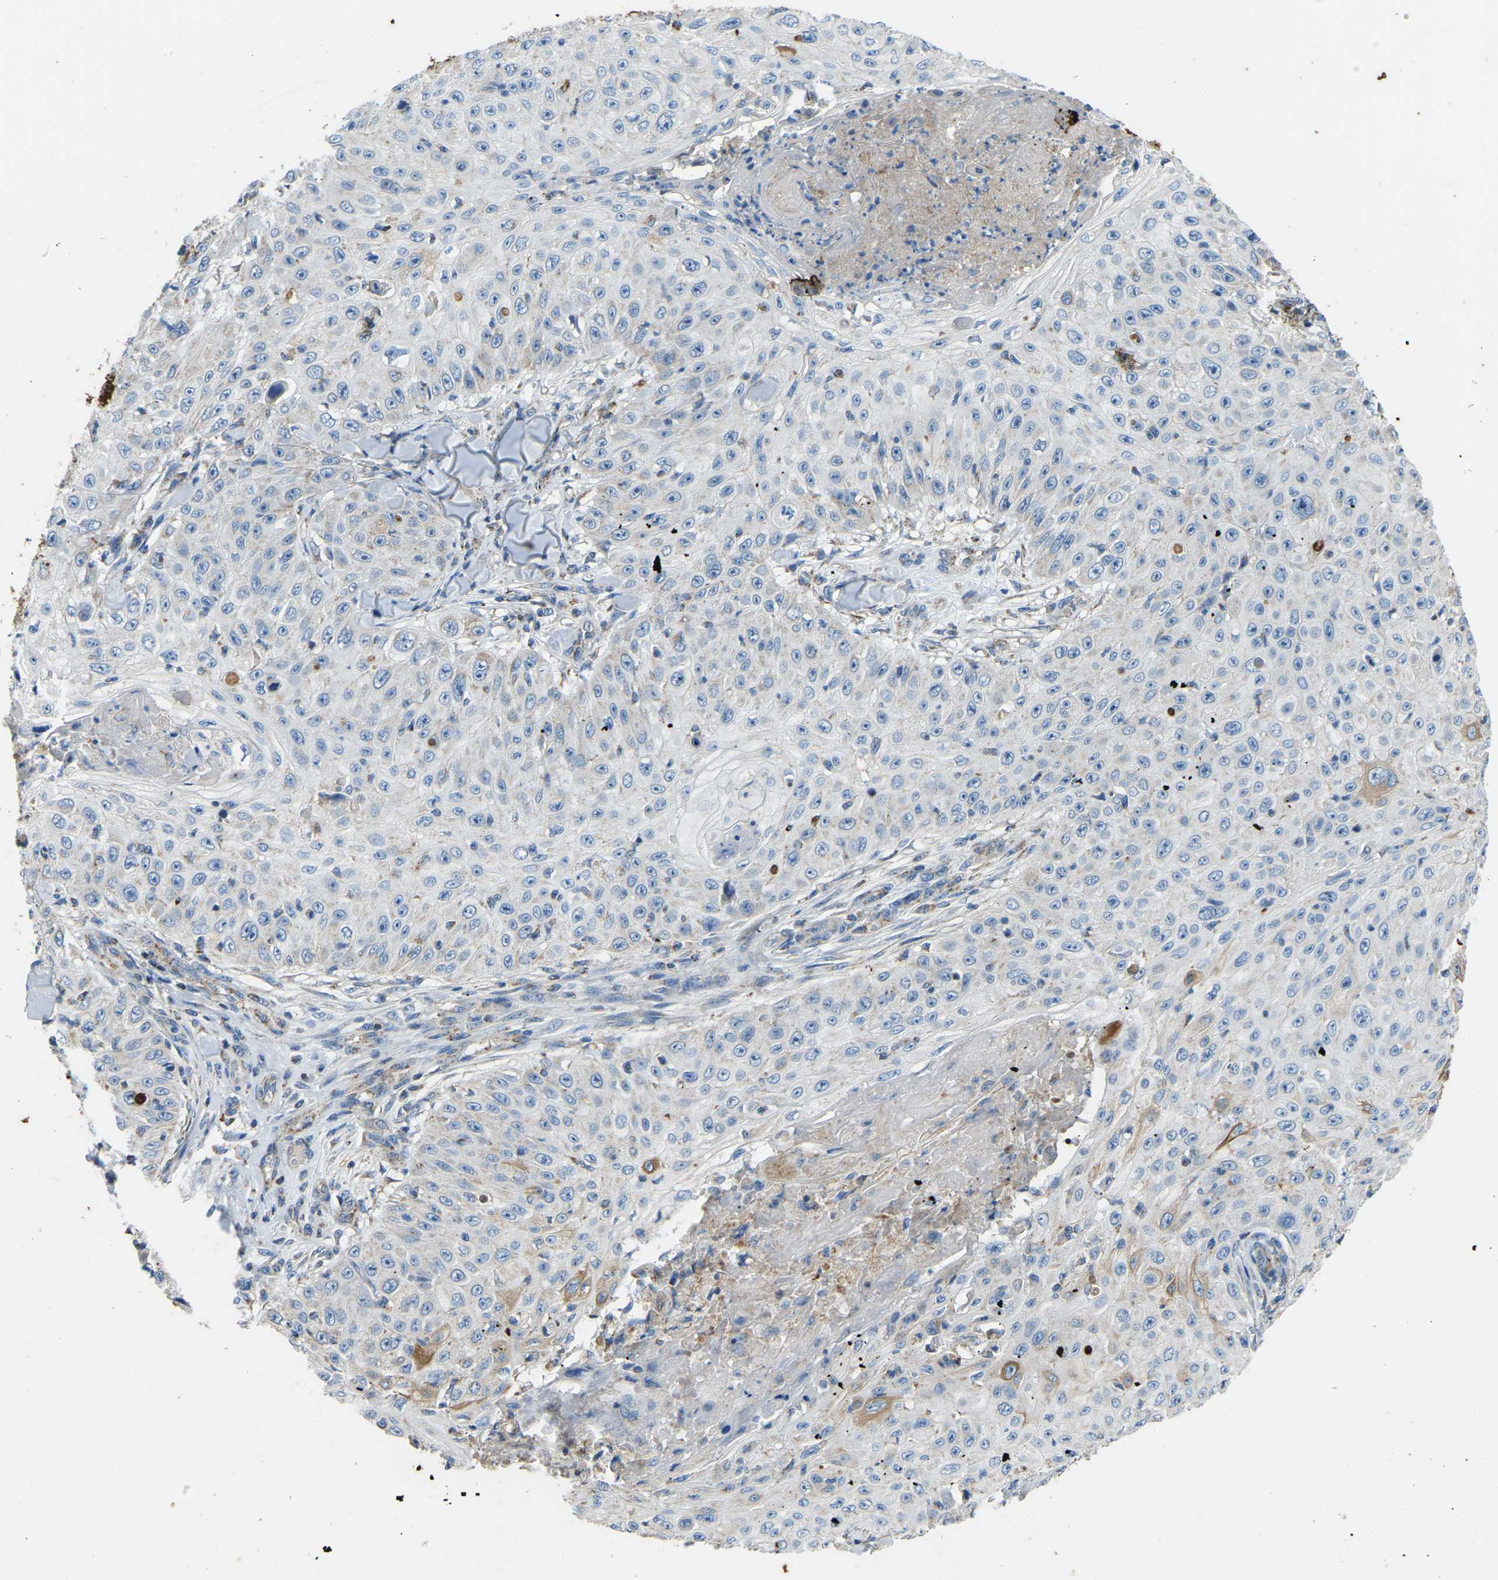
{"staining": {"intensity": "weak", "quantity": "25%-75%", "location": "cytoplasmic/membranous"}, "tissue": "skin cancer", "cell_type": "Tumor cells", "image_type": "cancer", "snomed": [{"axis": "morphology", "description": "Squamous cell carcinoma, NOS"}, {"axis": "topography", "description": "Skin"}], "caption": "Skin cancer (squamous cell carcinoma) was stained to show a protein in brown. There is low levels of weak cytoplasmic/membranous positivity in about 25%-75% of tumor cells.", "gene": "ZNF200", "patient": {"sex": "male", "age": 86}}